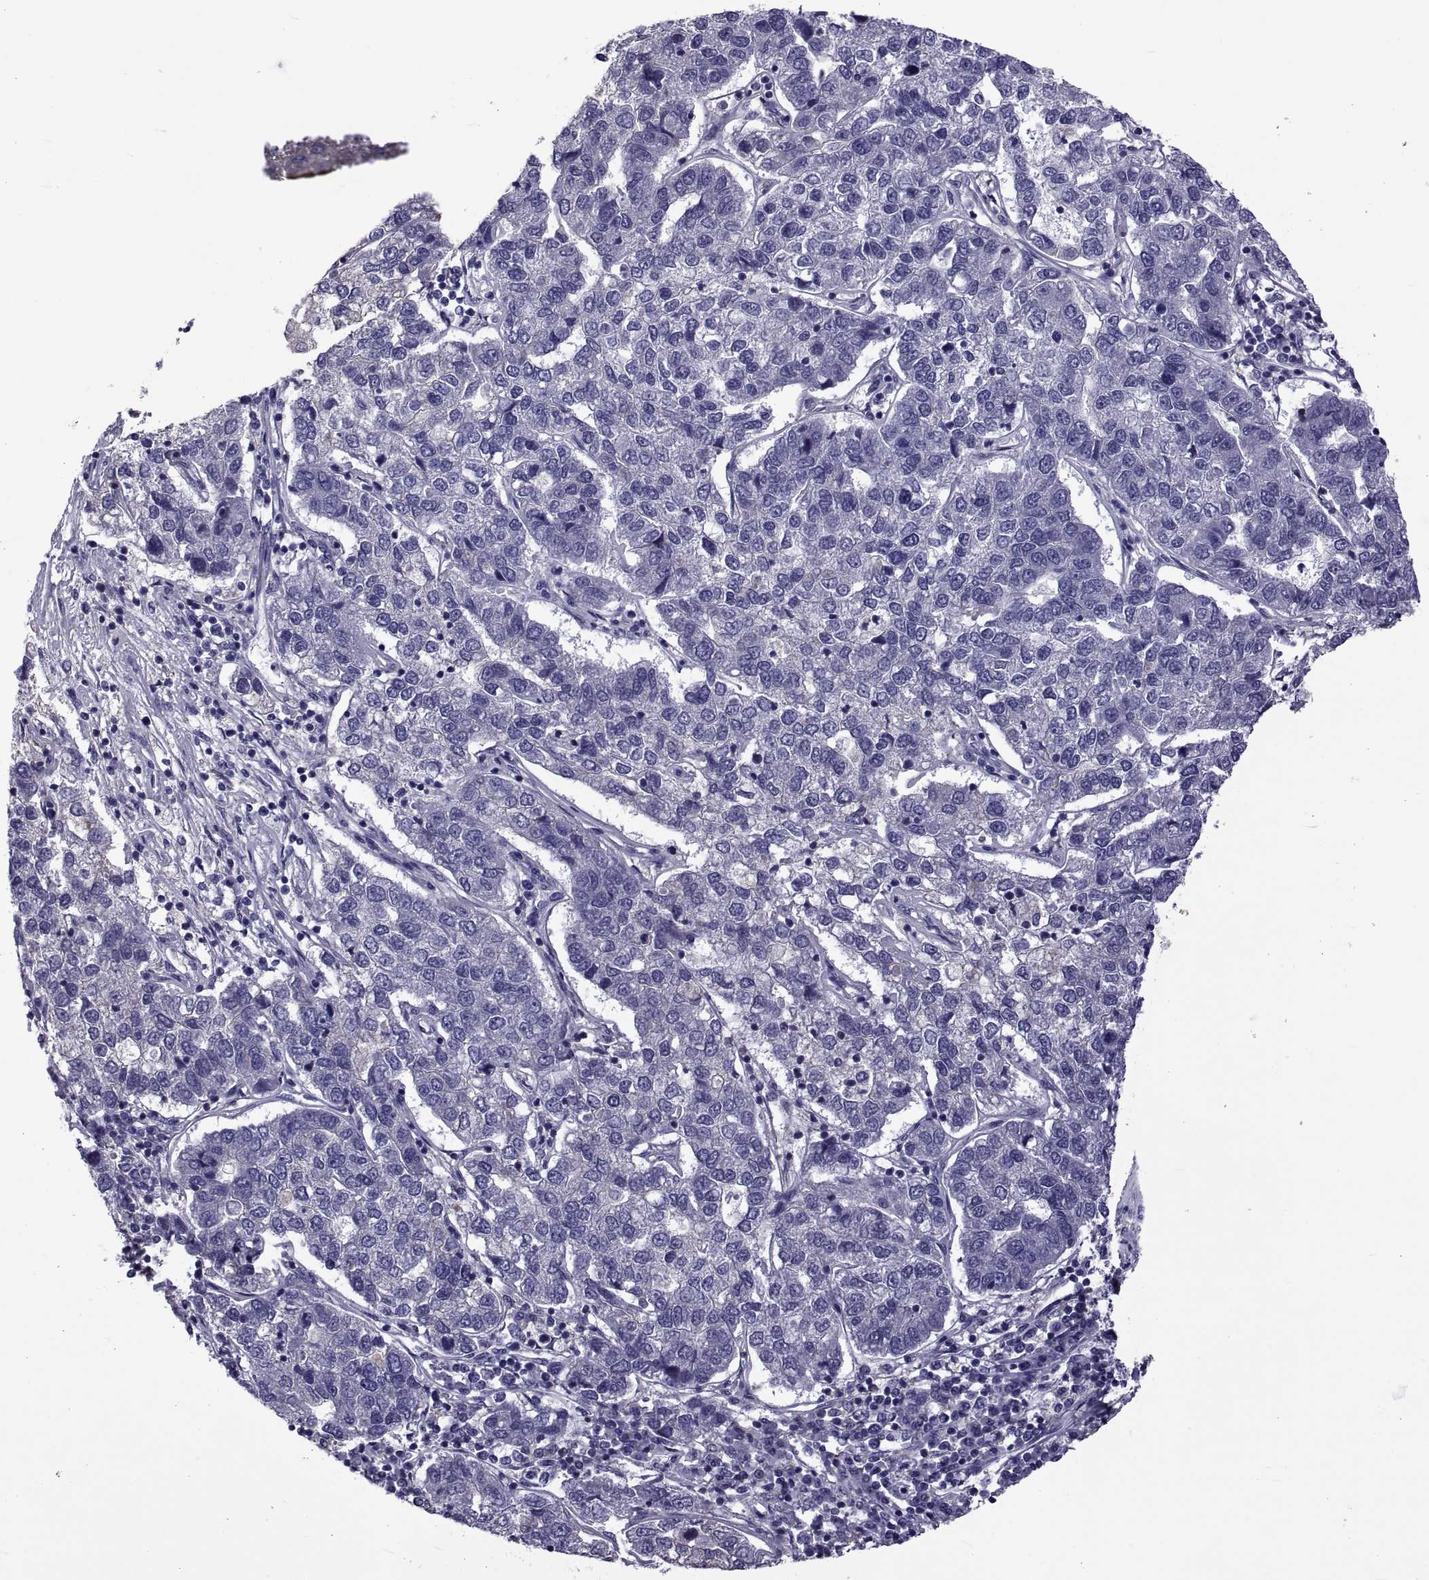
{"staining": {"intensity": "negative", "quantity": "none", "location": "none"}, "tissue": "pancreatic cancer", "cell_type": "Tumor cells", "image_type": "cancer", "snomed": [{"axis": "morphology", "description": "Adenocarcinoma, NOS"}, {"axis": "topography", "description": "Pancreas"}], "caption": "The micrograph exhibits no staining of tumor cells in pancreatic adenocarcinoma. (DAB (3,3'-diaminobenzidine) IHC with hematoxylin counter stain).", "gene": "TMC3", "patient": {"sex": "female", "age": 61}}